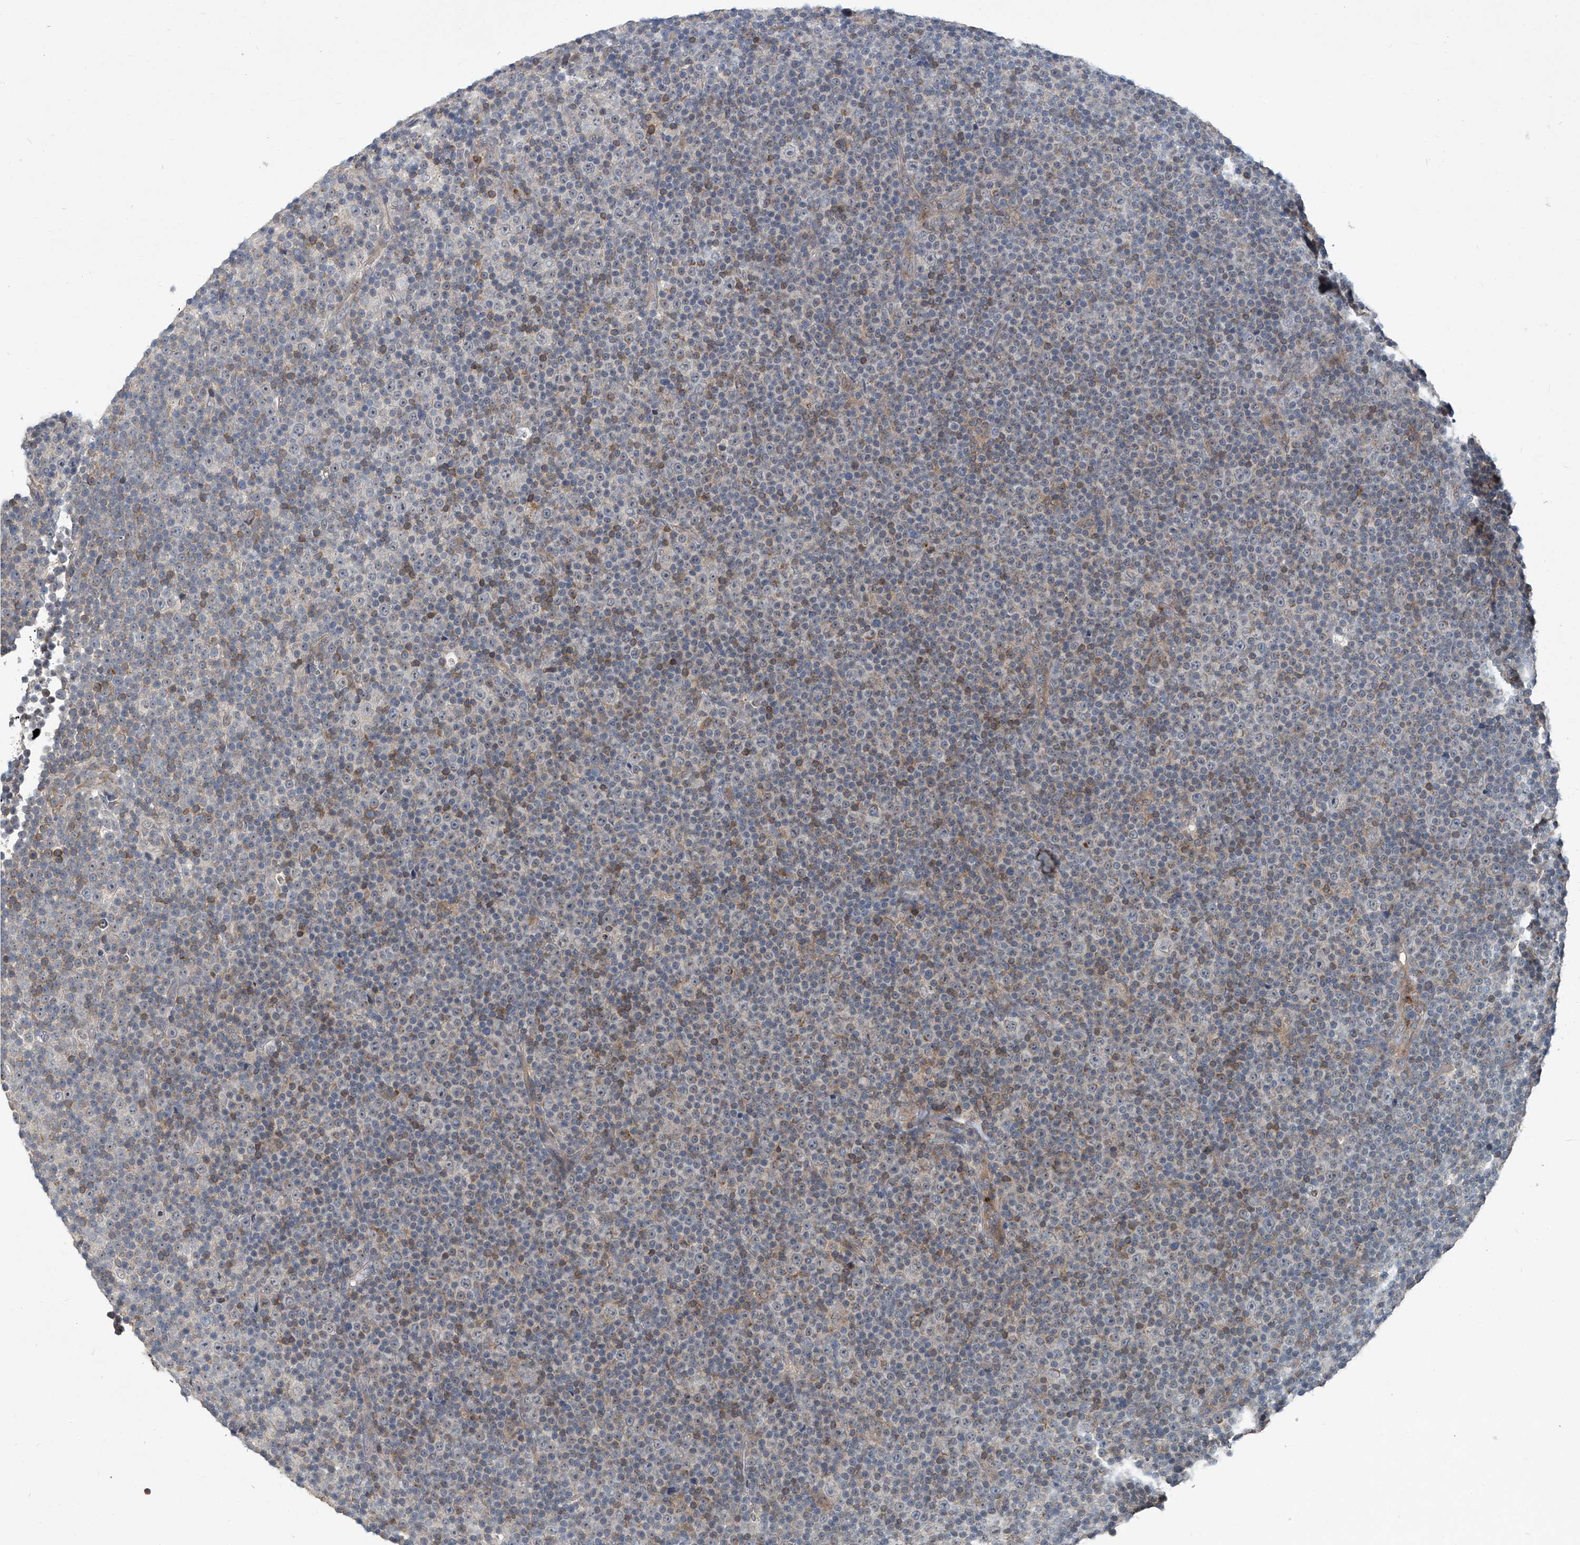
{"staining": {"intensity": "negative", "quantity": "none", "location": "none"}, "tissue": "lymphoma", "cell_type": "Tumor cells", "image_type": "cancer", "snomed": [{"axis": "morphology", "description": "Malignant lymphoma, non-Hodgkin's type, Low grade"}, {"axis": "topography", "description": "Lymph node"}], "caption": "This is a photomicrograph of immunohistochemistry (IHC) staining of lymphoma, which shows no staining in tumor cells.", "gene": "AKNAD1", "patient": {"sex": "female", "age": 67}}